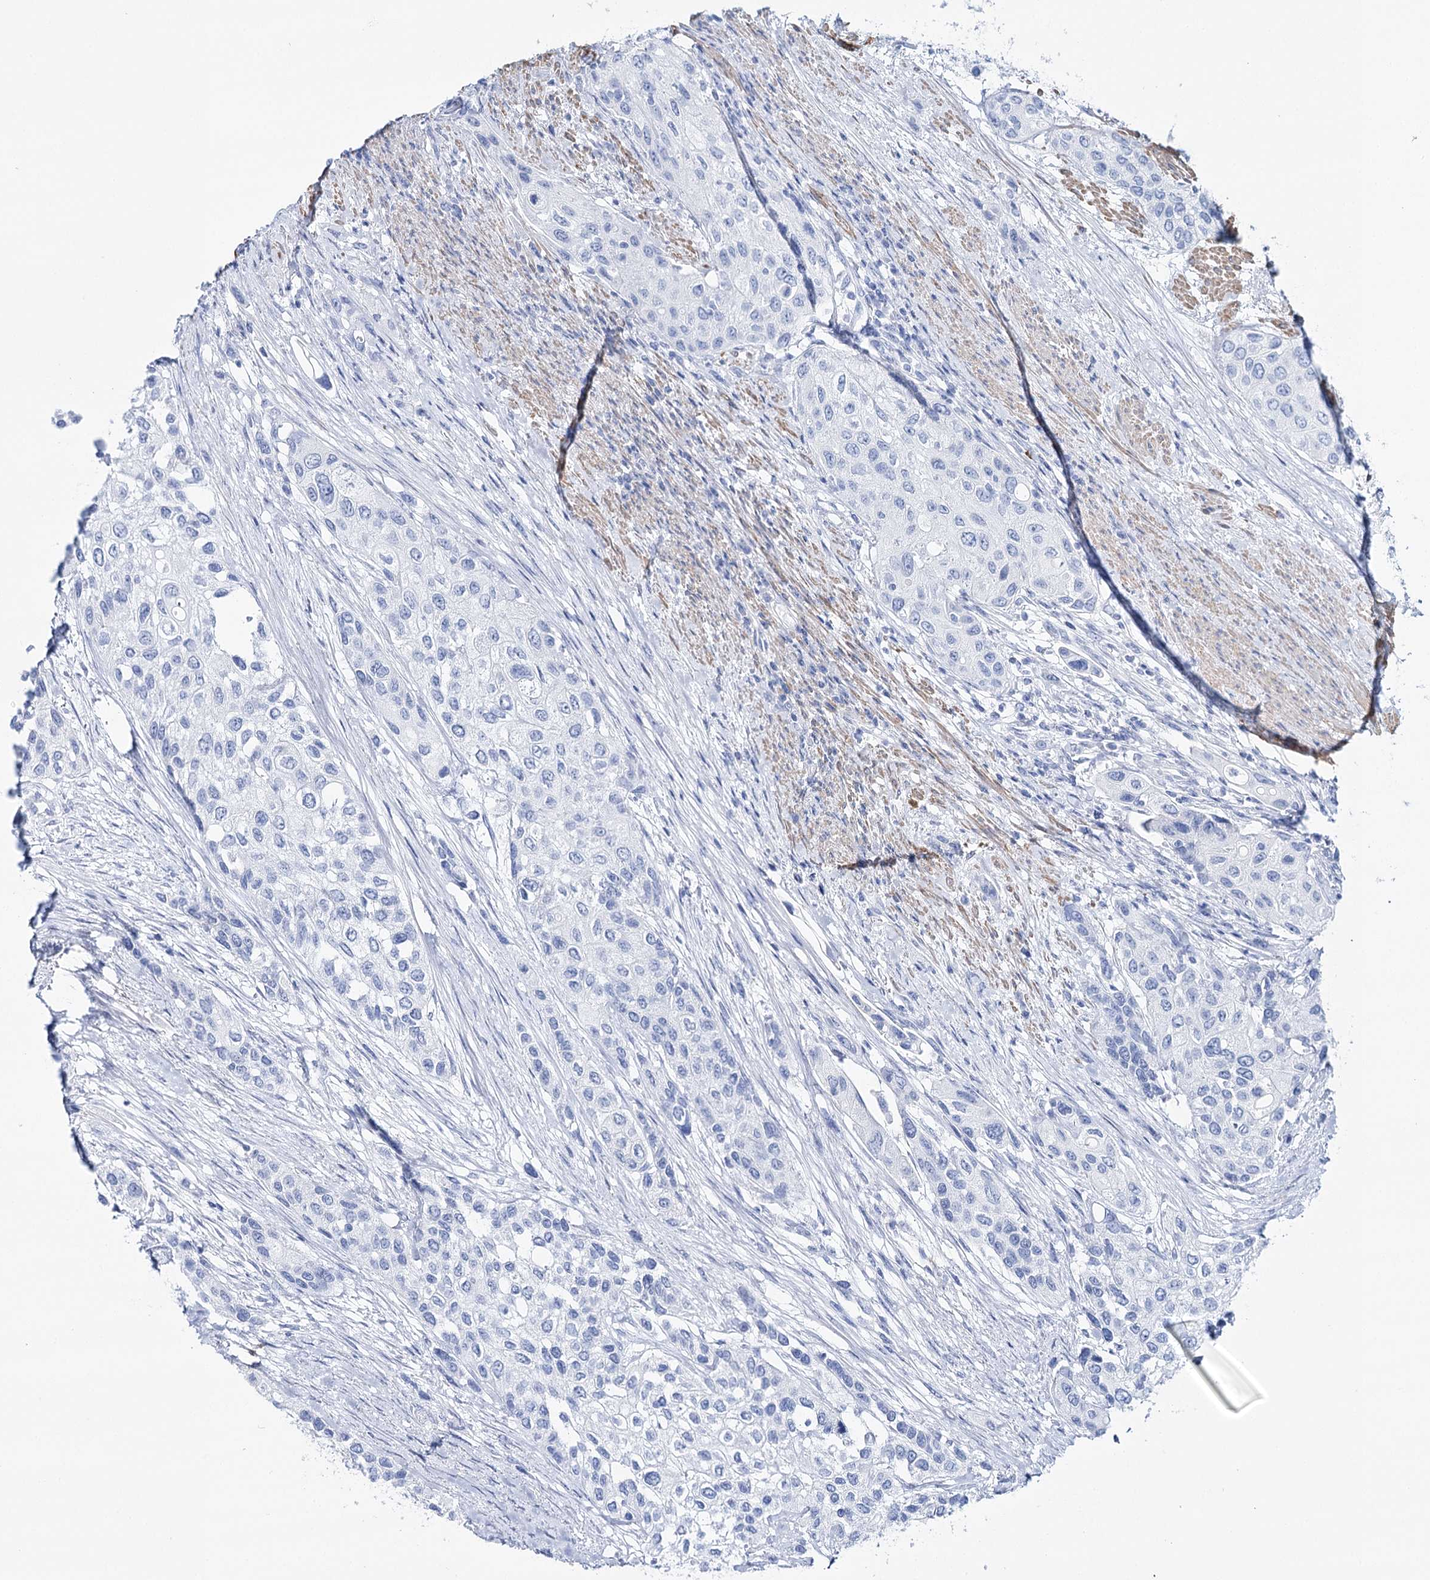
{"staining": {"intensity": "negative", "quantity": "none", "location": "none"}, "tissue": "urothelial cancer", "cell_type": "Tumor cells", "image_type": "cancer", "snomed": [{"axis": "morphology", "description": "Normal tissue, NOS"}, {"axis": "morphology", "description": "Urothelial carcinoma, High grade"}, {"axis": "topography", "description": "Vascular tissue"}, {"axis": "topography", "description": "Urinary bladder"}], "caption": "Micrograph shows no significant protein expression in tumor cells of urothelial cancer. (DAB (3,3'-diaminobenzidine) immunohistochemistry with hematoxylin counter stain).", "gene": "CSN3", "patient": {"sex": "female", "age": 56}}